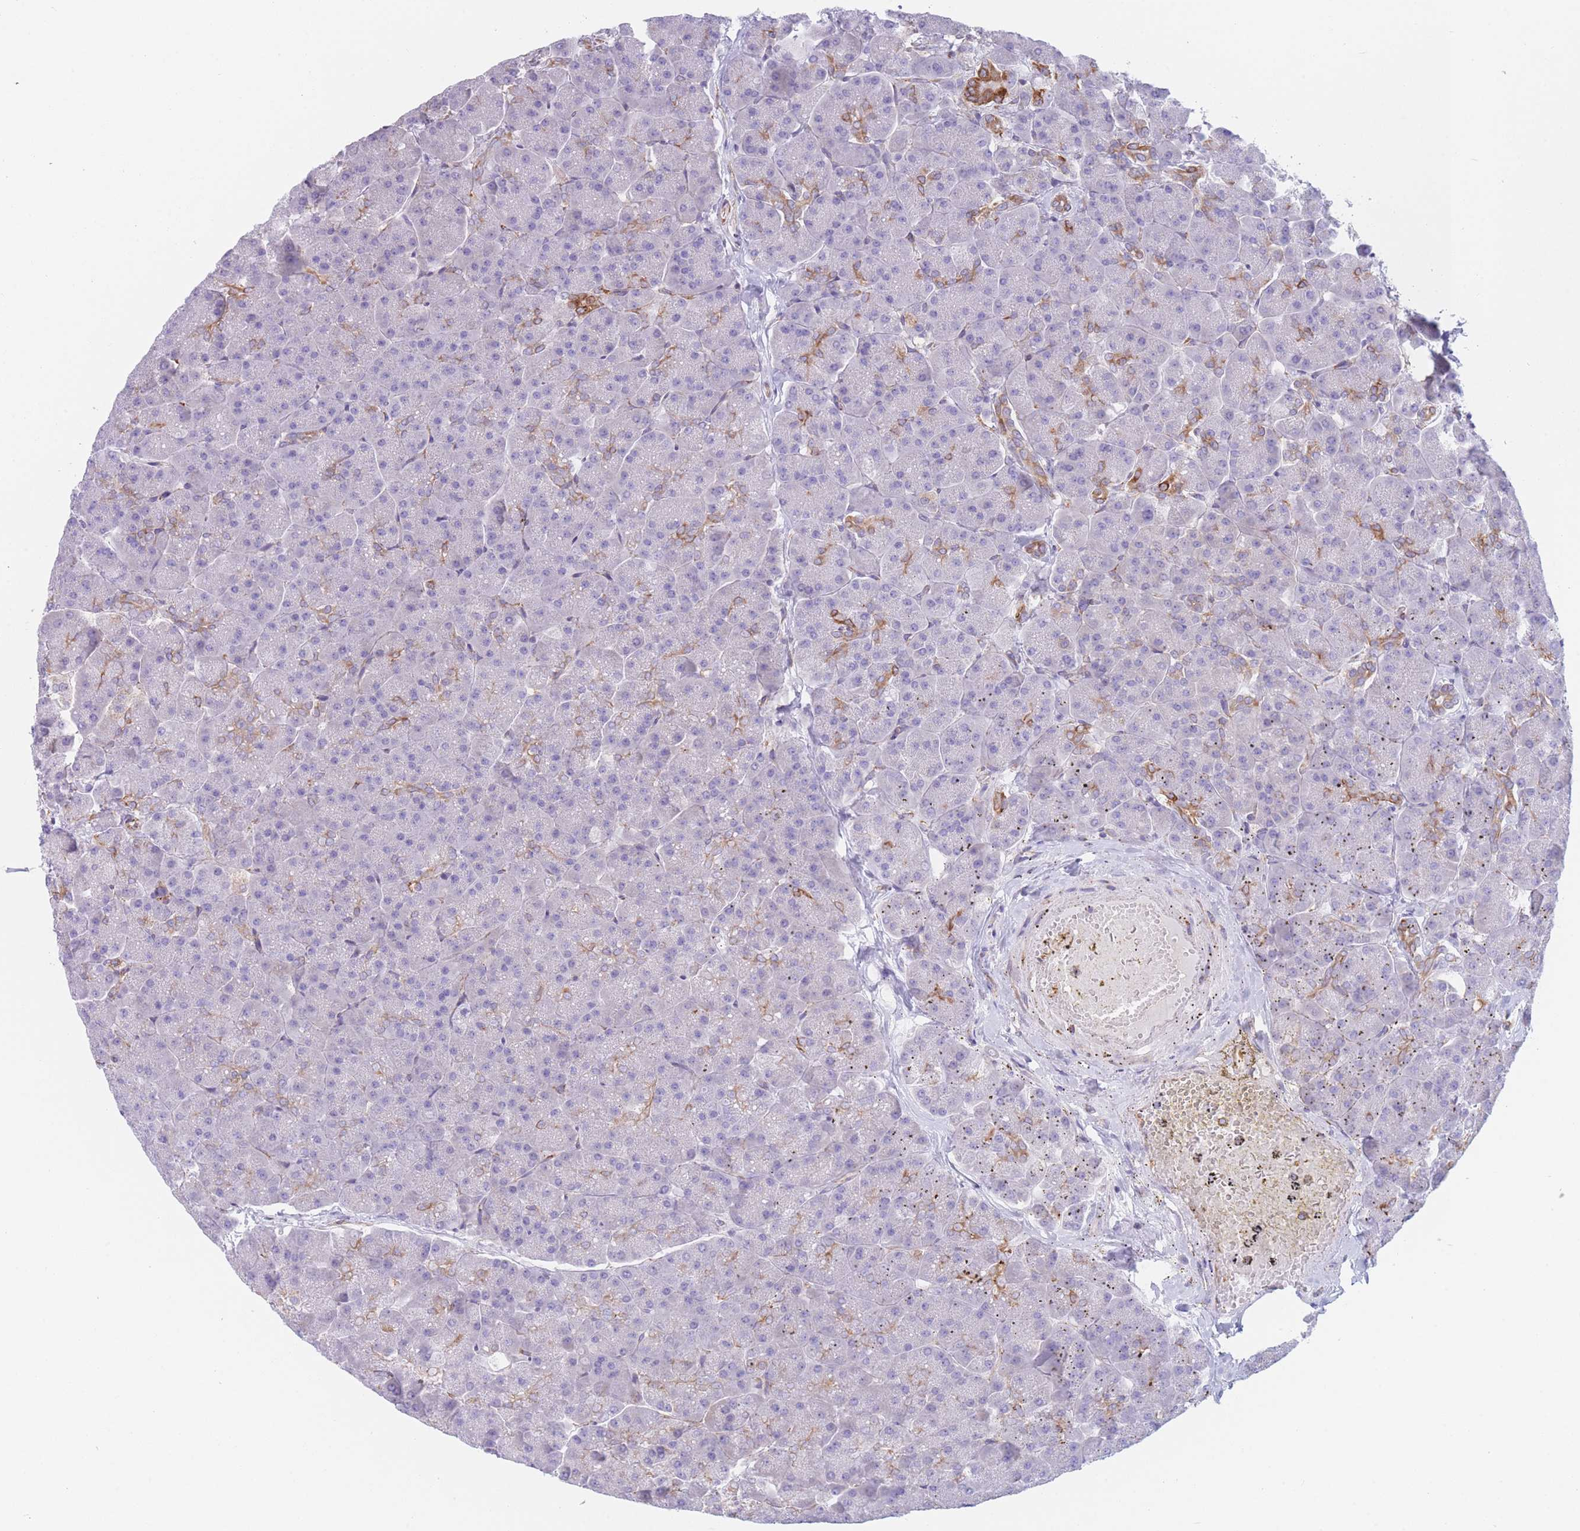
{"staining": {"intensity": "moderate", "quantity": "25%-75%", "location": "cytoplasmic/membranous"}, "tissue": "pancreas", "cell_type": "Exocrine glandular cells", "image_type": "normal", "snomed": [{"axis": "morphology", "description": "Normal tissue, NOS"}, {"axis": "topography", "description": "Pancreas"}, {"axis": "topography", "description": "Peripheral nerve tissue"}], "caption": "Protein staining of normal pancreas reveals moderate cytoplasmic/membranous expression in approximately 25%-75% of exocrine glandular cells.", "gene": "AK9", "patient": {"sex": "male", "age": 54}}